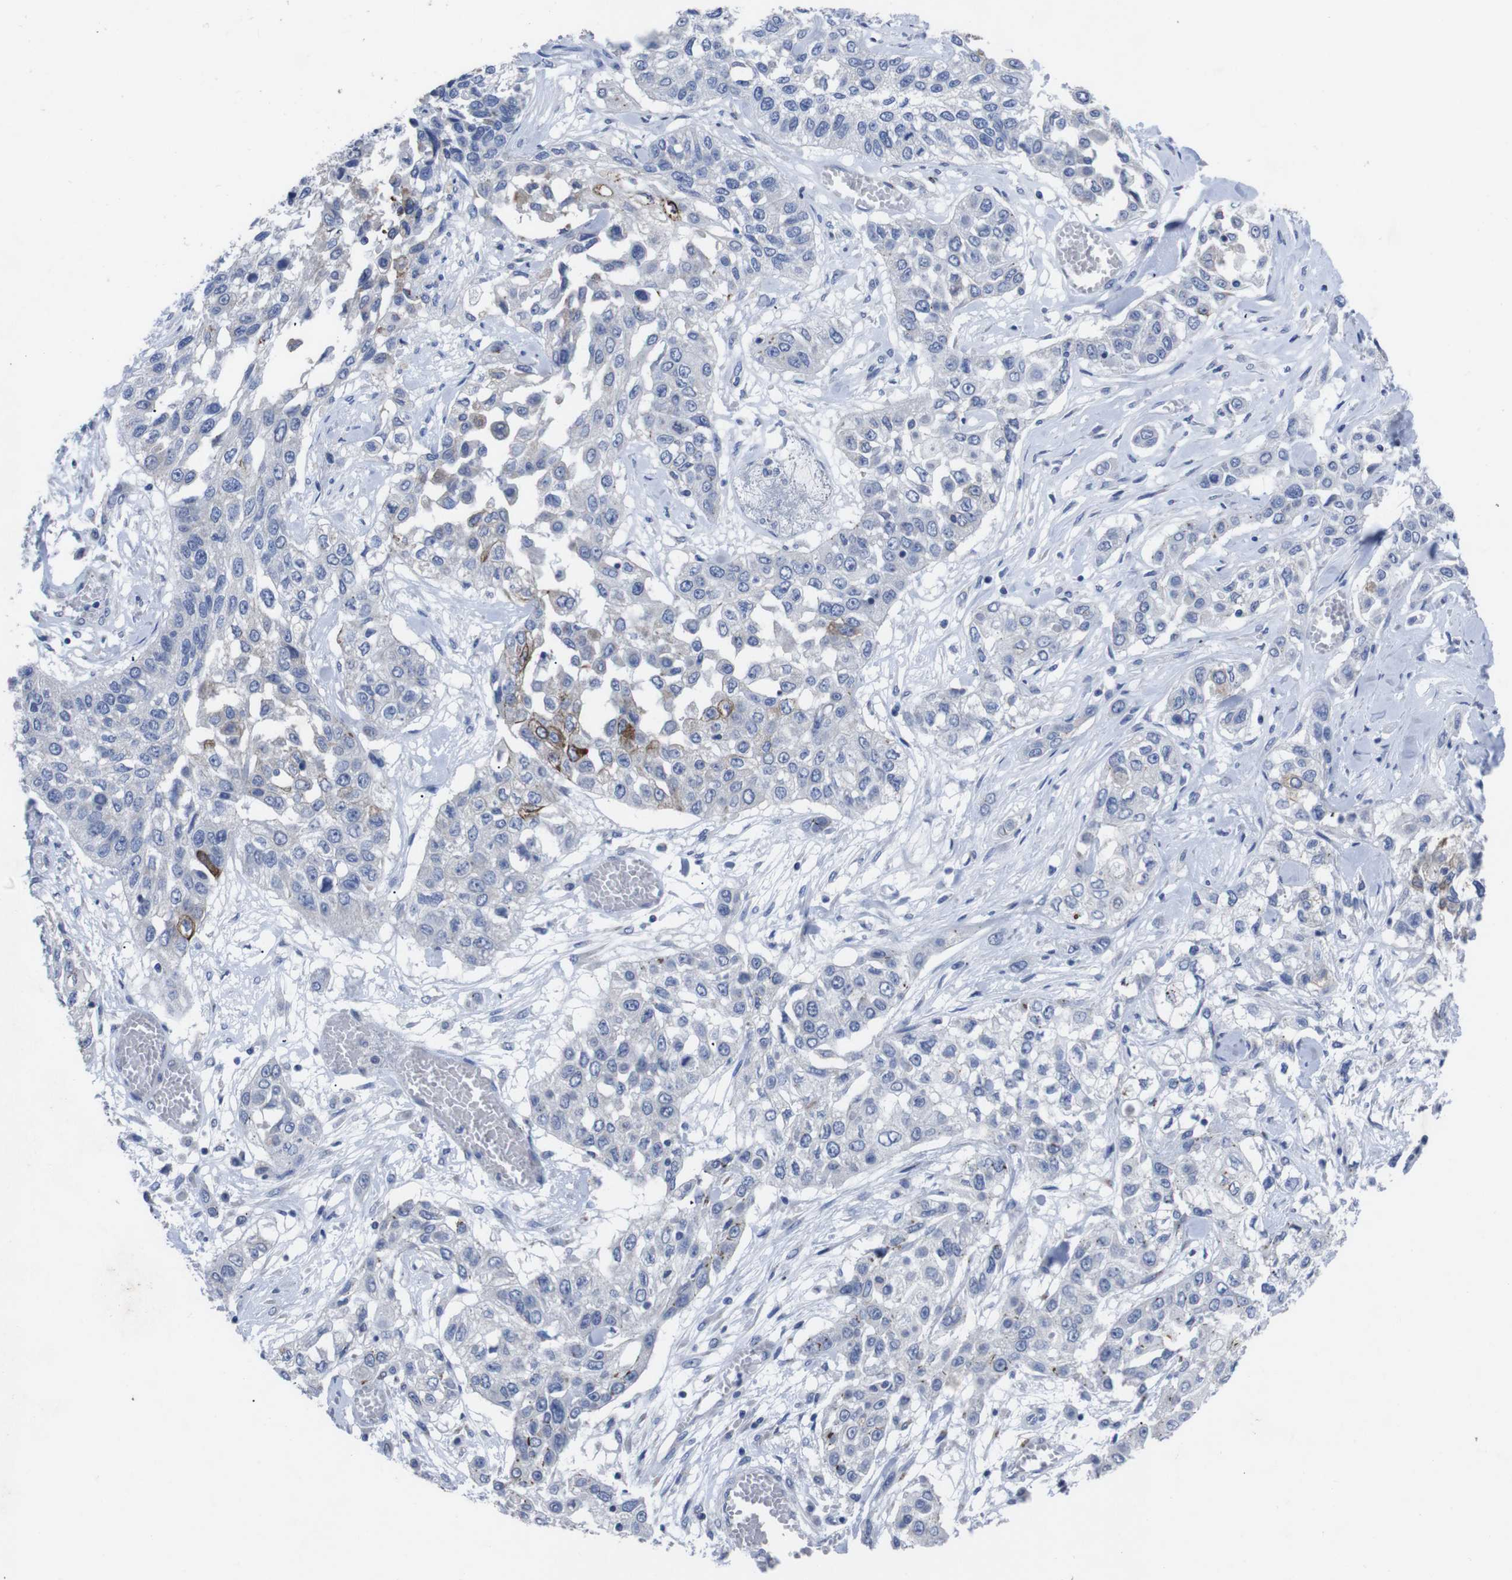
{"staining": {"intensity": "moderate", "quantity": "<25%", "location": "cytoplasmic/membranous"}, "tissue": "lung cancer", "cell_type": "Tumor cells", "image_type": "cancer", "snomed": [{"axis": "morphology", "description": "Squamous cell carcinoma, NOS"}, {"axis": "topography", "description": "Lung"}], "caption": "Immunohistochemistry histopathology image of squamous cell carcinoma (lung) stained for a protein (brown), which displays low levels of moderate cytoplasmic/membranous staining in approximately <25% of tumor cells.", "gene": "GJB2", "patient": {"sex": "male", "age": 71}}